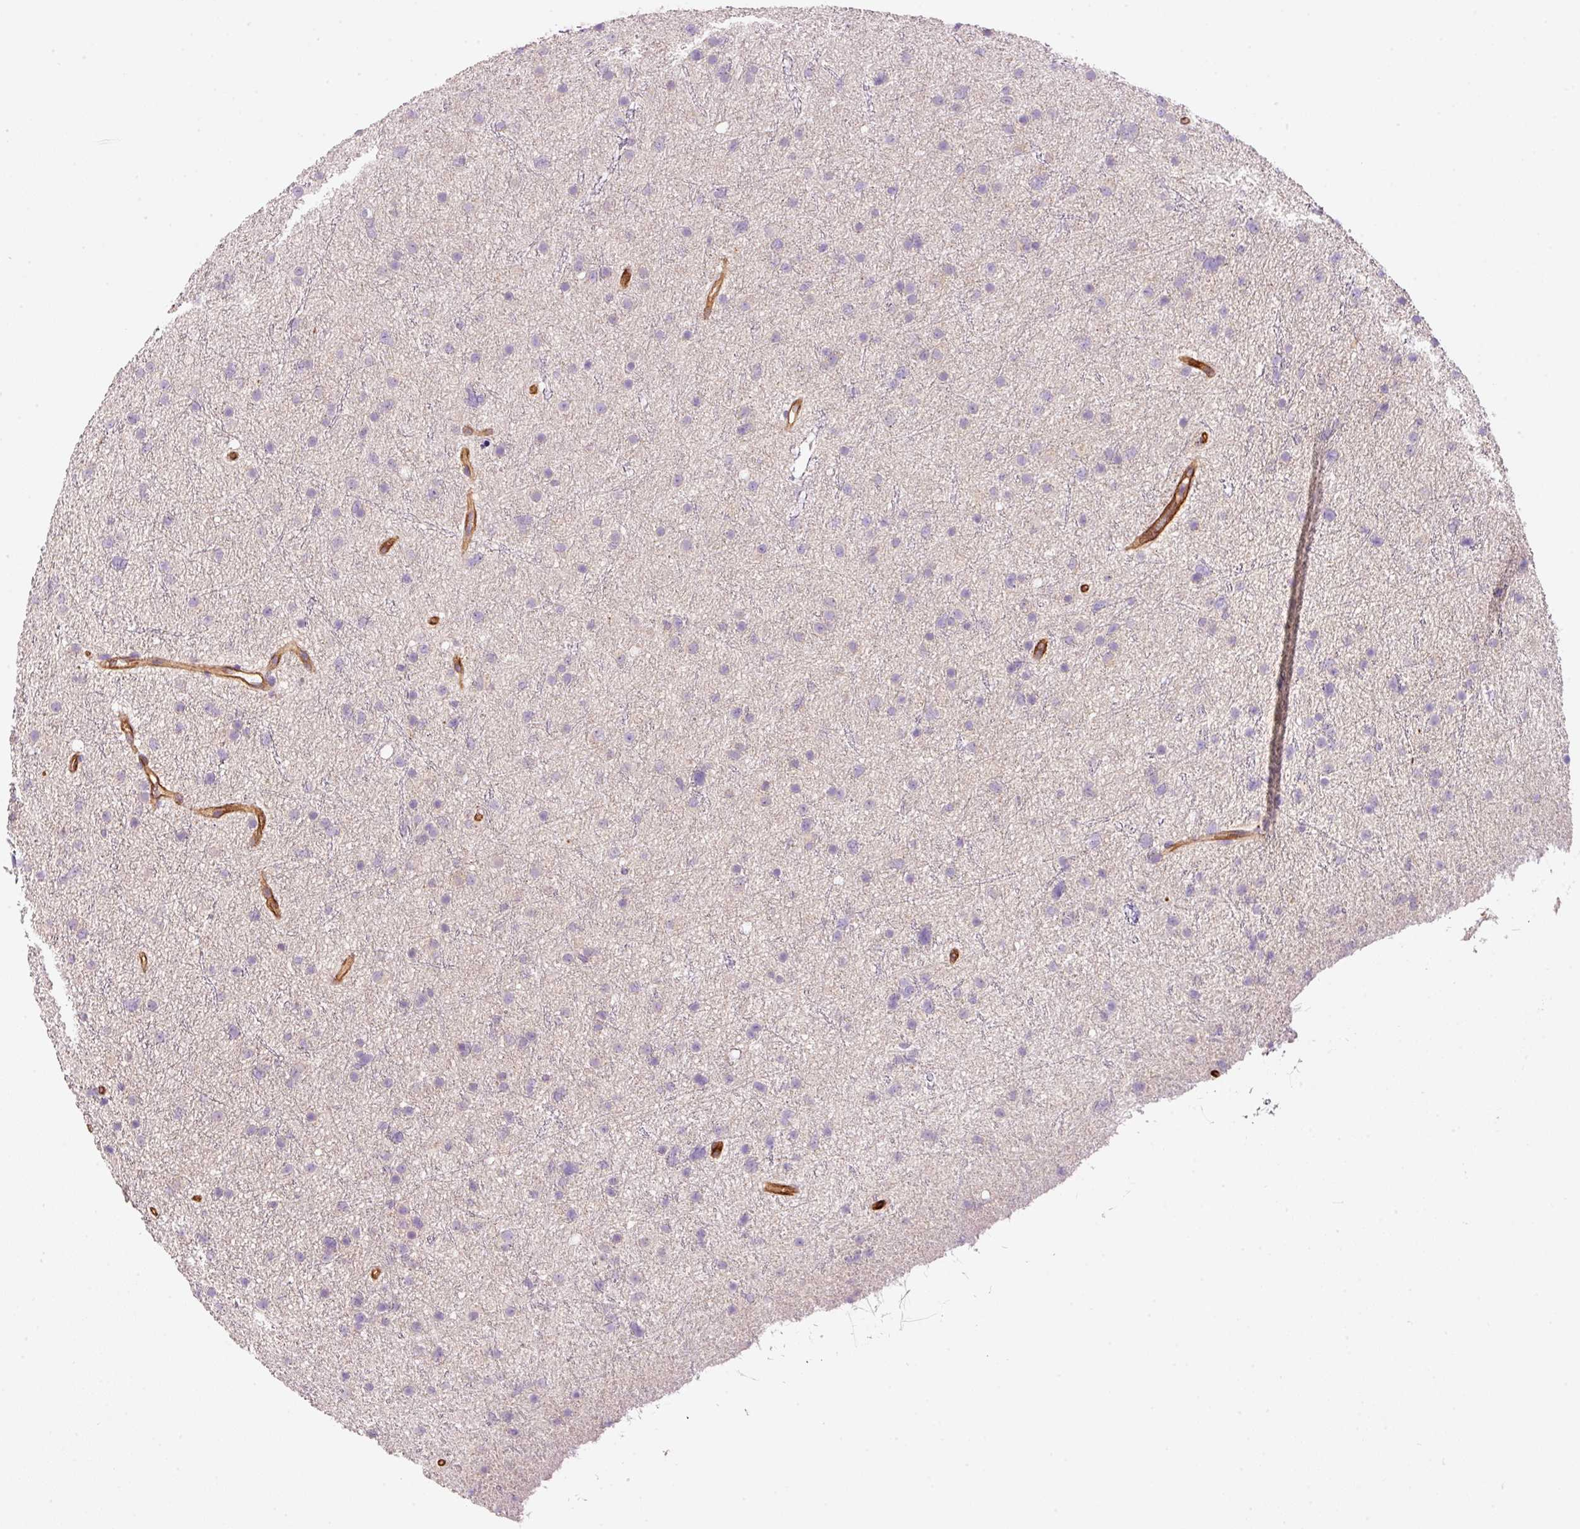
{"staining": {"intensity": "negative", "quantity": "none", "location": "none"}, "tissue": "glioma", "cell_type": "Tumor cells", "image_type": "cancer", "snomed": [{"axis": "morphology", "description": "Glioma, malignant, Low grade"}, {"axis": "topography", "description": "Cerebral cortex"}], "caption": "The photomicrograph exhibits no staining of tumor cells in glioma.", "gene": "SOS2", "patient": {"sex": "female", "age": 39}}